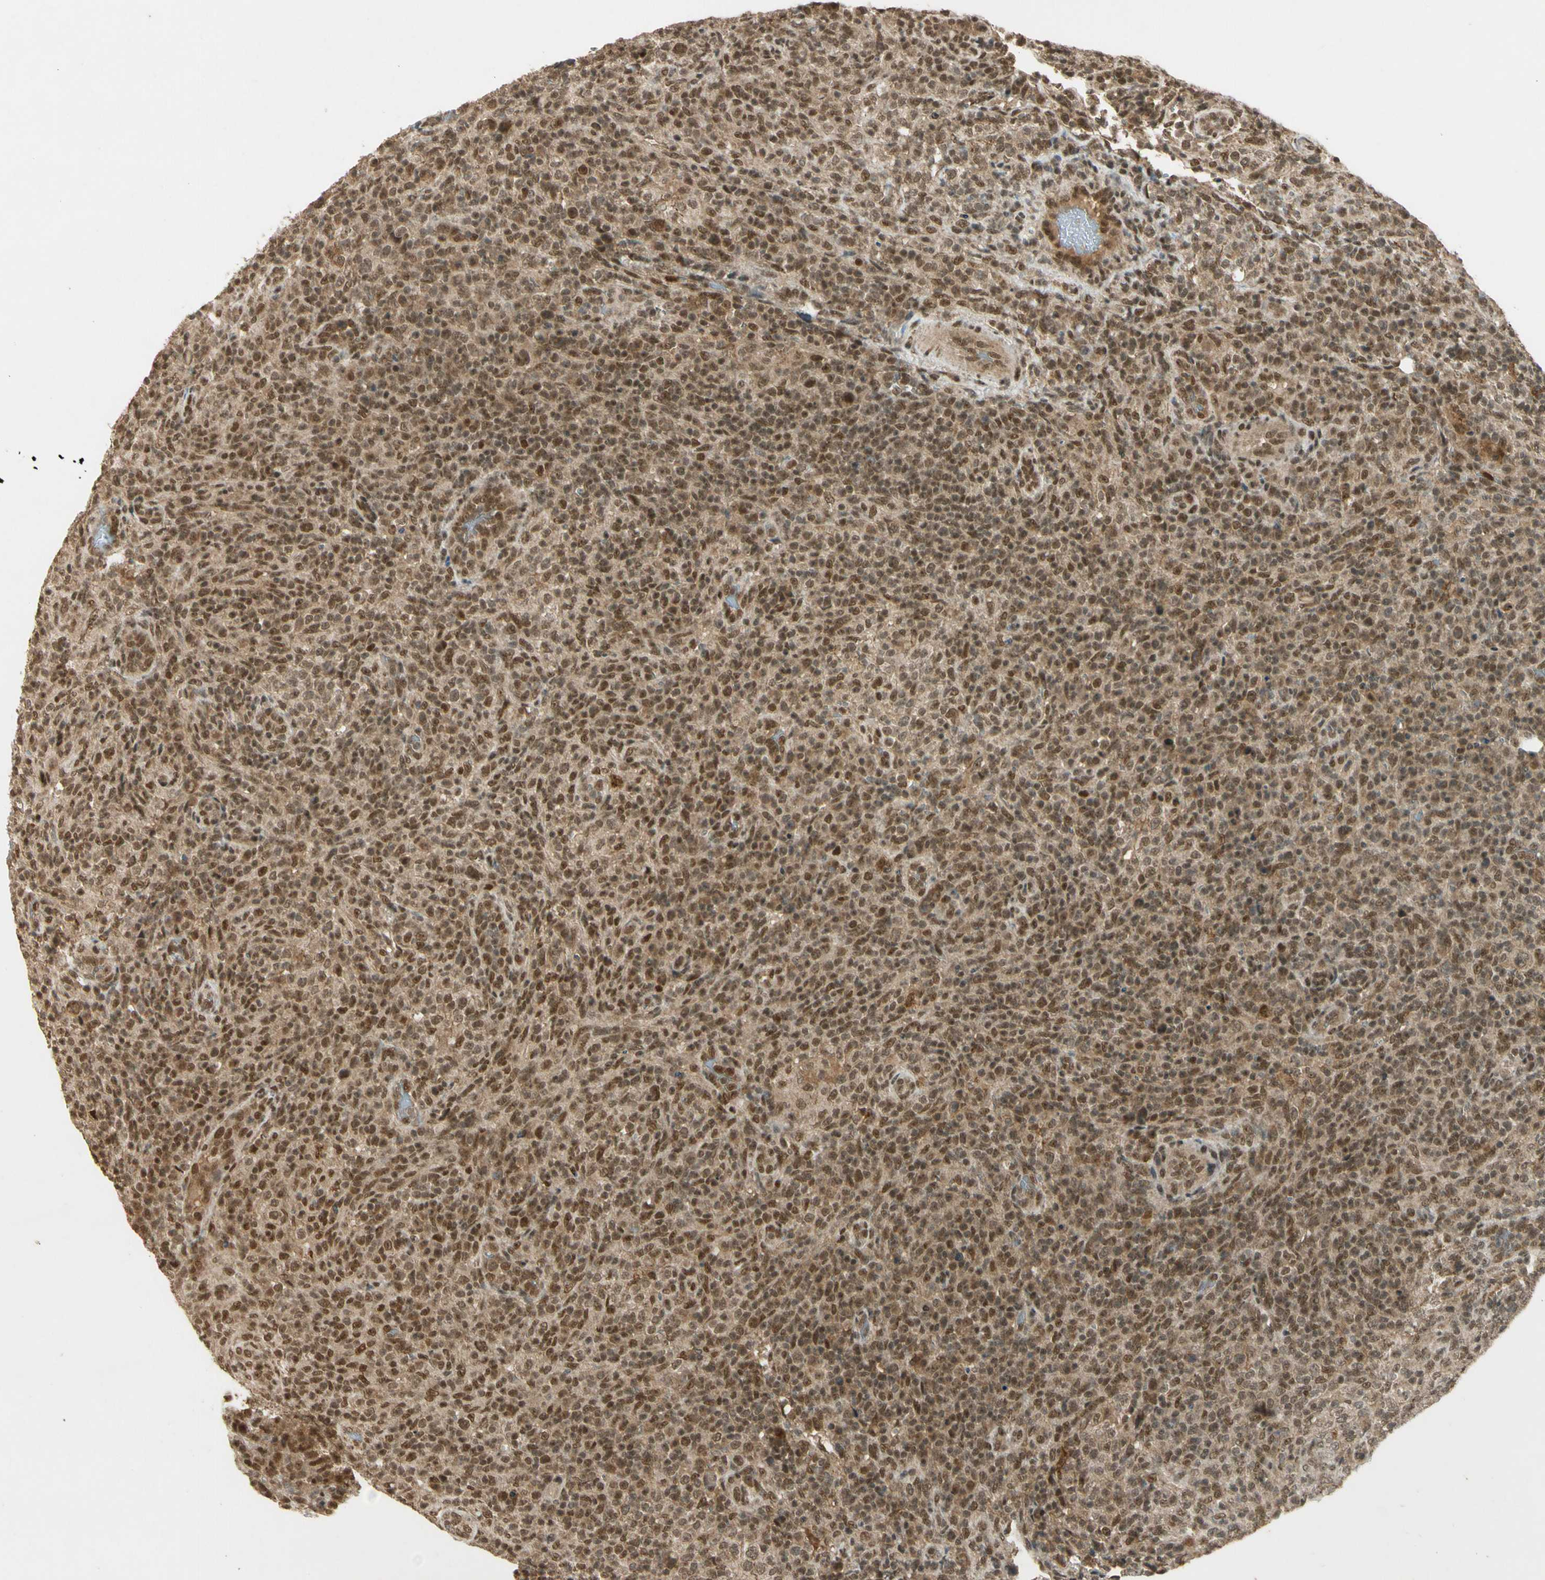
{"staining": {"intensity": "moderate", "quantity": ">75%", "location": "cytoplasmic/membranous,nuclear"}, "tissue": "lymphoma", "cell_type": "Tumor cells", "image_type": "cancer", "snomed": [{"axis": "morphology", "description": "Malignant lymphoma, non-Hodgkin's type, High grade"}, {"axis": "topography", "description": "Lymph node"}], "caption": "Moderate cytoplasmic/membranous and nuclear staining for a protein is seen in approximately >75% of tumor cells of lymphoma using immunohistochemistry.", "gene": "ZNF135", "patient": {"sex": "female", "age": 76}}